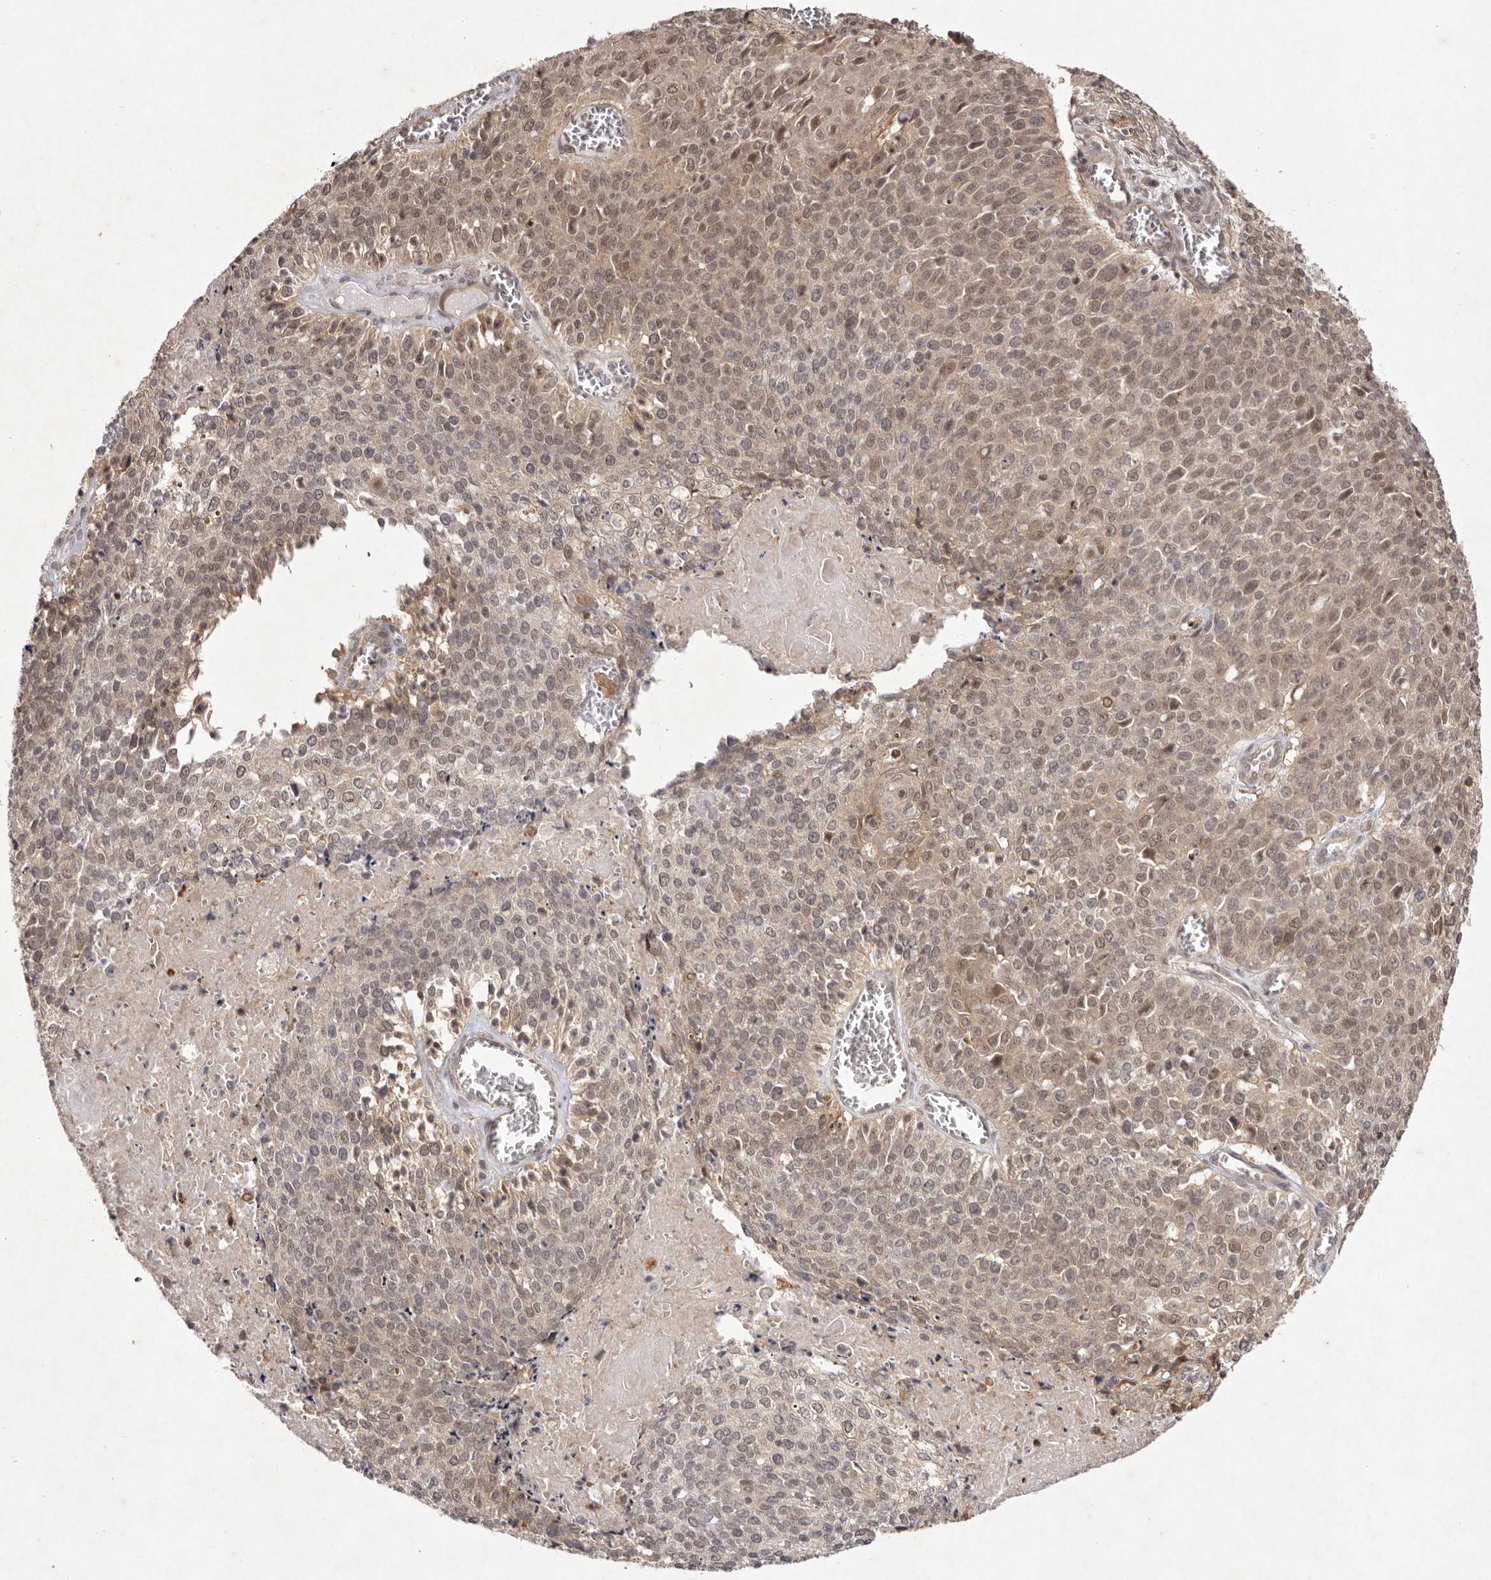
{"staining": {"intensity": "weak", "quantity": ">75%", "location": "cytoplasmic/membranous,nuclear"}, "tissue": "cervical cancer", "cell_type": "Tumor cells", "image_type": "cancer", "snomed": [{"axis": "morphology", "description": "Squamous cell carcinoma, NOS"}, {"axis": "topography", "description": "Cervix"}], "caption": "A brown stain labels weak cytoplasmic/membranous and nuclear staining of a protein in human cervical squamous cell carcinoma tumor cells.", "gene": "BUD31", "patient": {"sex": "female", "age": 39}}